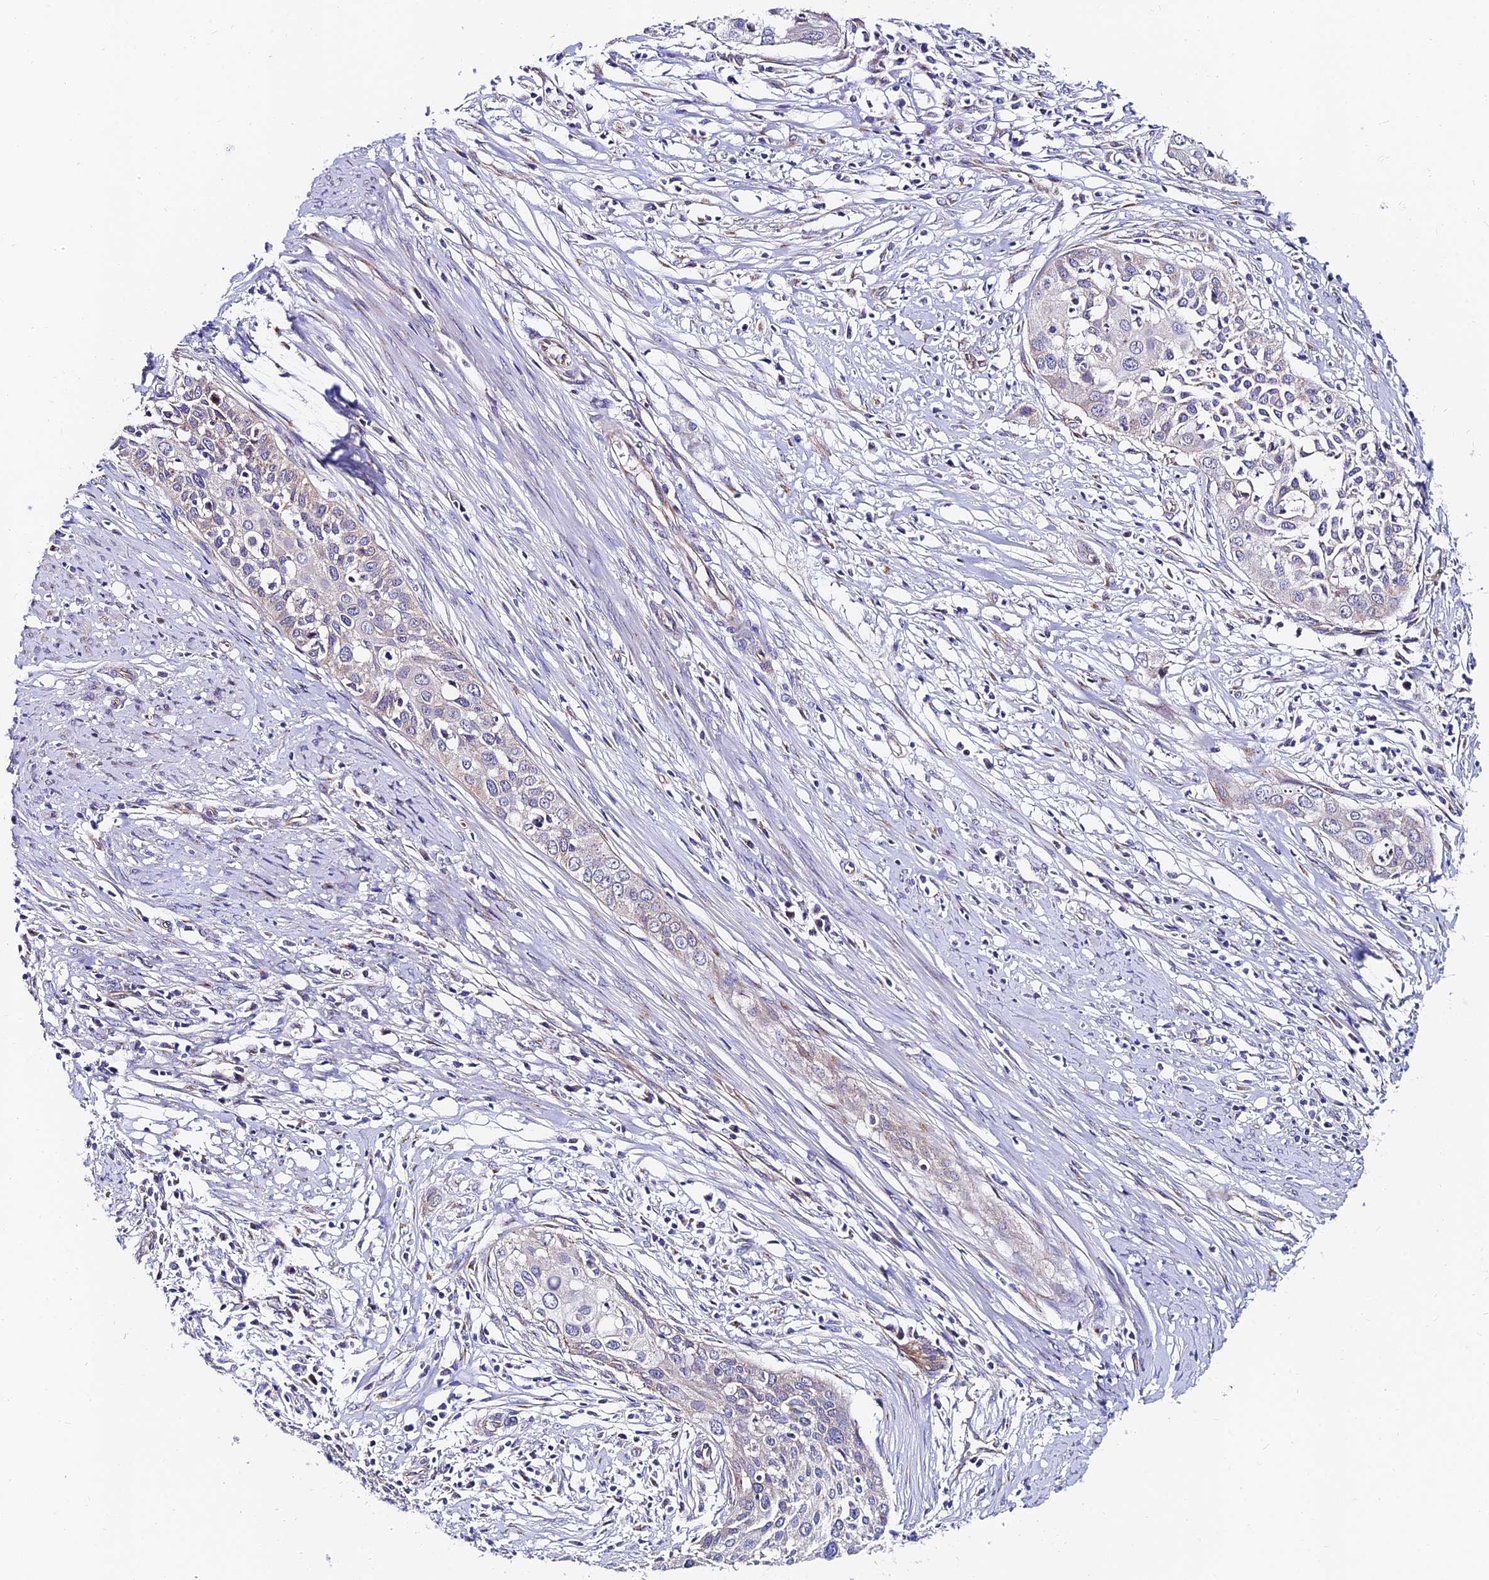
{"staining": {"intensity": "negative", "quantity": "none", "location": "none"}, "tissue": "cervical cancer", "cell_type": "Tumor cells", "image_type": "cancer", "snomed": [{"axis": "morphology", "description": "Squamous cell carcinoma, NOS"}, {"axis": "topography", "description": "Cervix"}], "caption": "A micrograph of cervical squamous cell carcinoma stained for a protein demonstrates no brown staining in tumor cells.", "gene": "ADGRF3", "patient": {"sex": "female", "age": 34}}